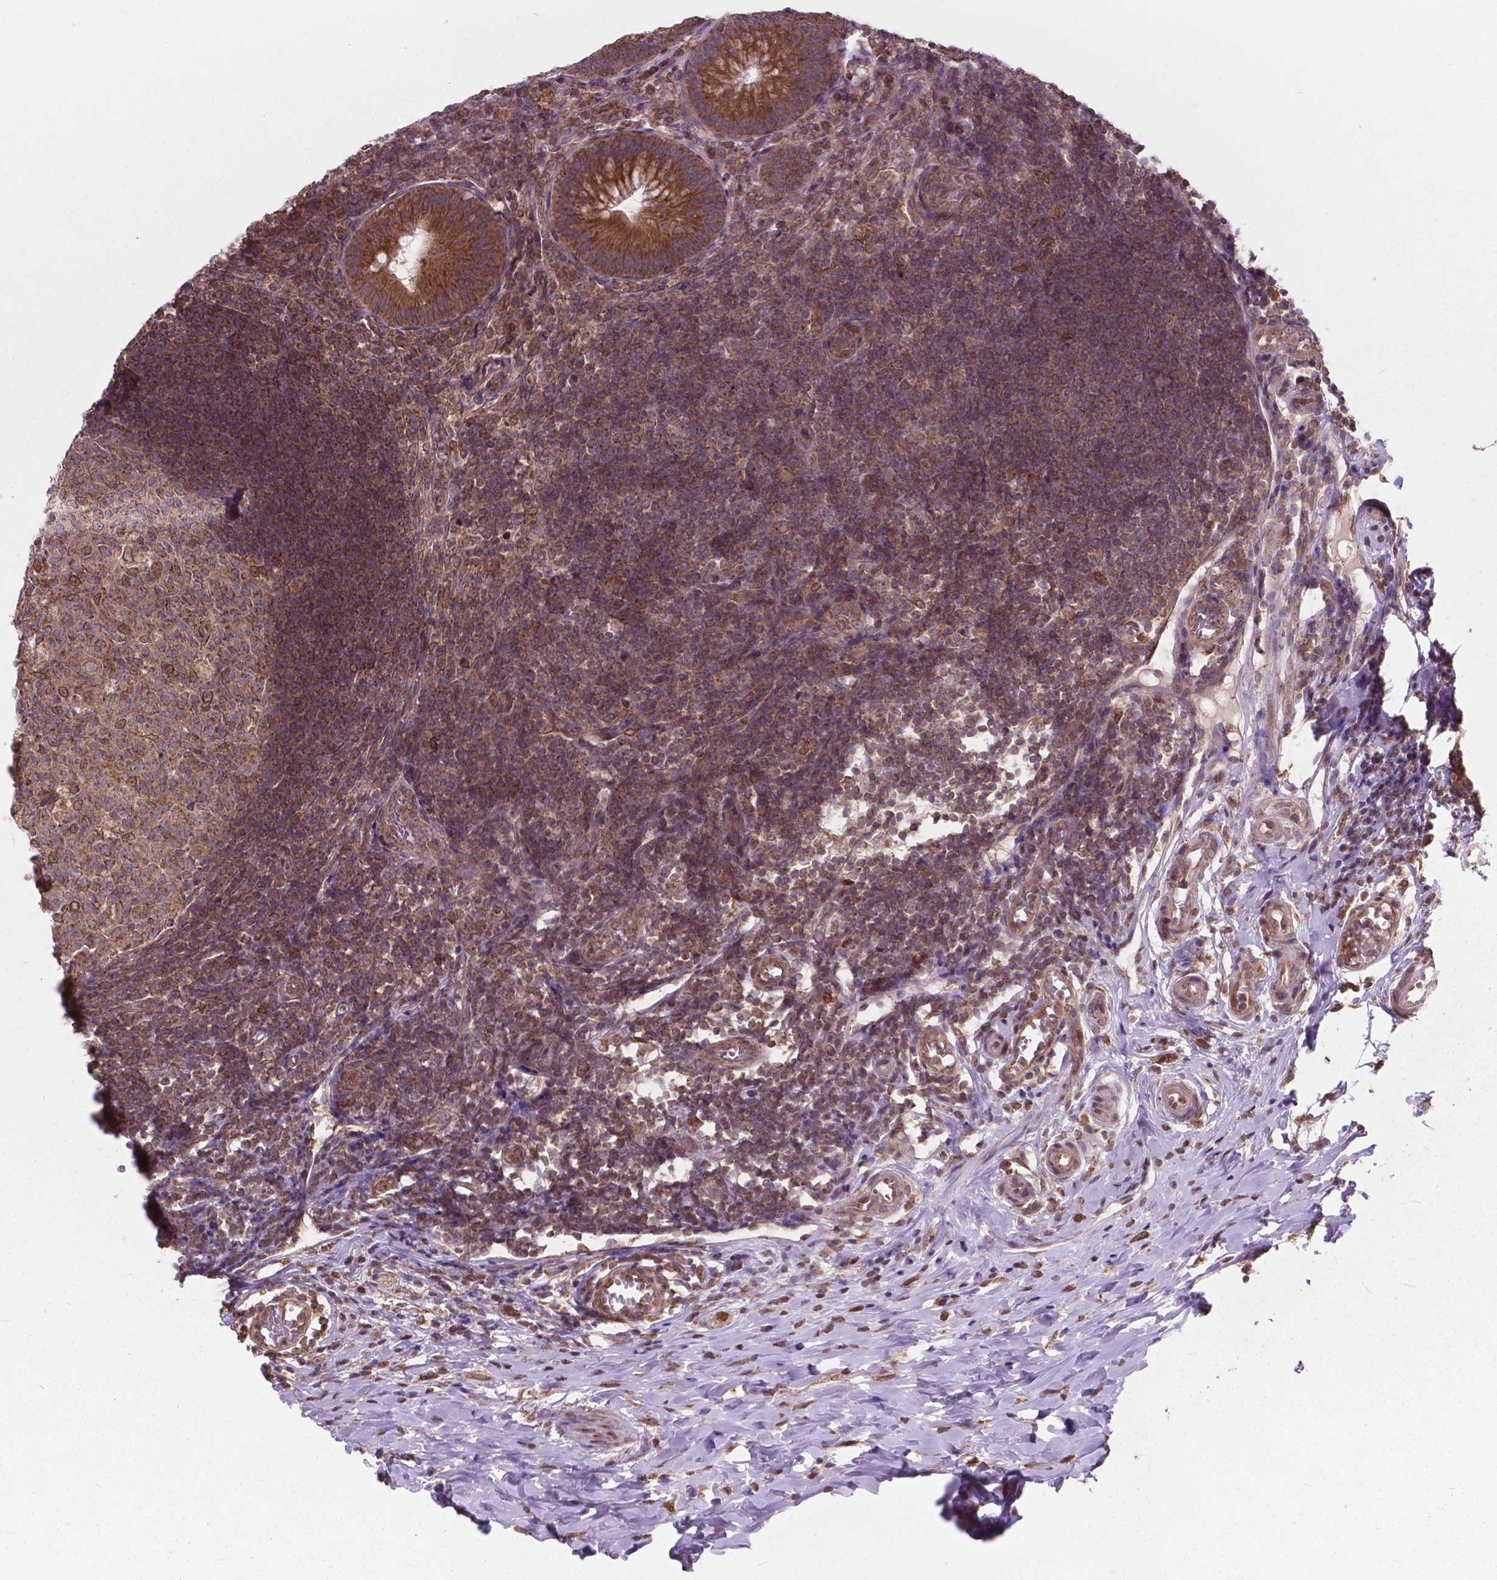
{"staining": {"intensity": "strong", "quantity": ">75%", "location": "cytoplasmic/membranous"}, "tissue": "appendix", "cell_type": "Glandular cells", "image_type": "normal", "snomed": [{"axis": "morphology", "description": "Normal tissue, NOS"}, {"axis": "morphology", "description": "Inflammation, NOS"}, {"axis": "topography", "description": "Appendix"}], "caption": "Appendix stained for a protein (brown) shows strong cytoplasmic/membranous positive expression in approximately >75% of glandular cells.", "gene": "MRPL33", "patient": {"sex": "male", "age": 16}}